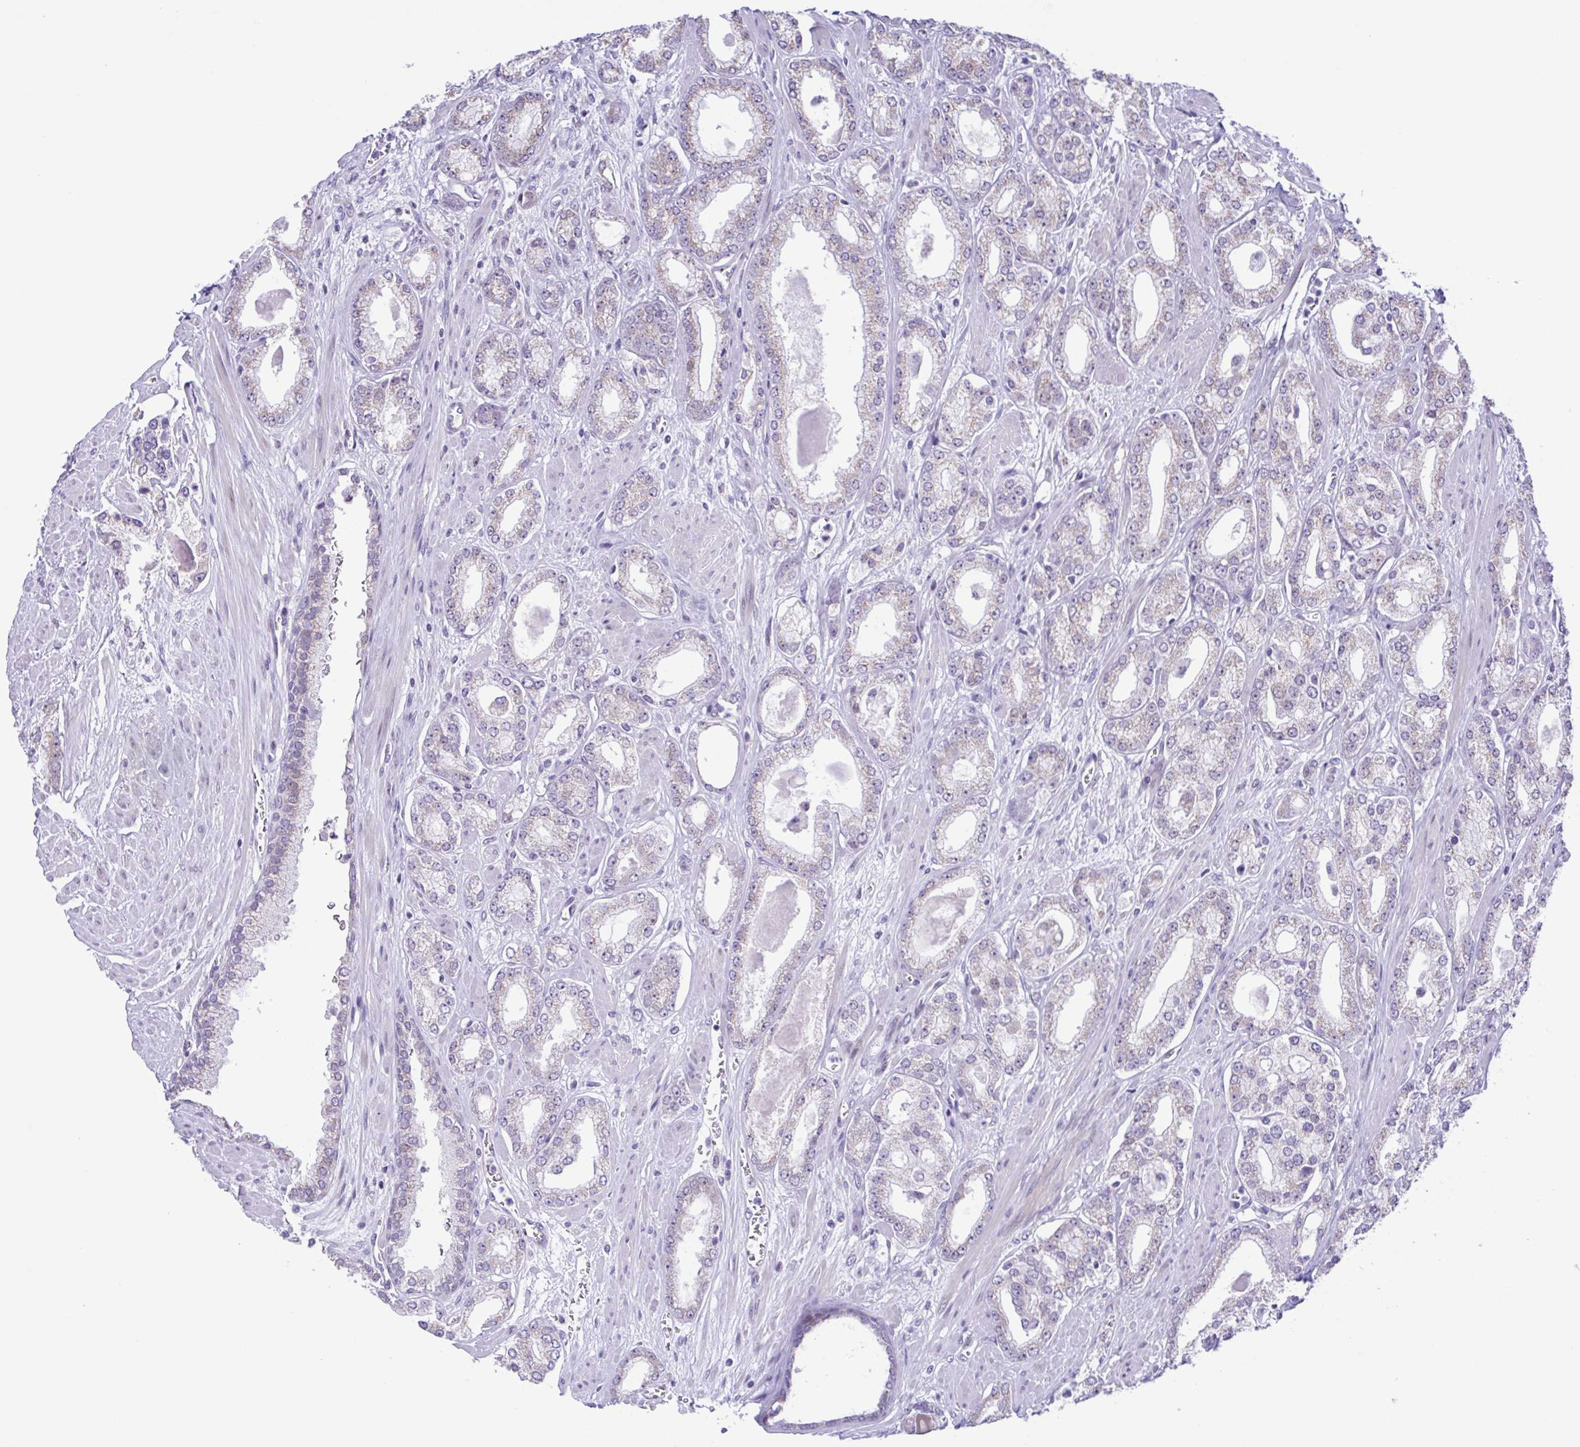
{"staining": {"intensity": "negative", "quantity": "none", "location": "none"}, "tissue": "prostate cancer", "cell_type": "Tumor cells", "image_type": "cancer", "snomed": [{"axis": "morphology", "description": "Adenocarcinoma, High grade"}, {"axis": "topography", "description": "Prostate"}], "caption": "There is no significant staining in tumor cells of prostate adenocarcinoma (high-grade).", "gene": "TGM3", "patient": {"sex": "male", "age": 64}}